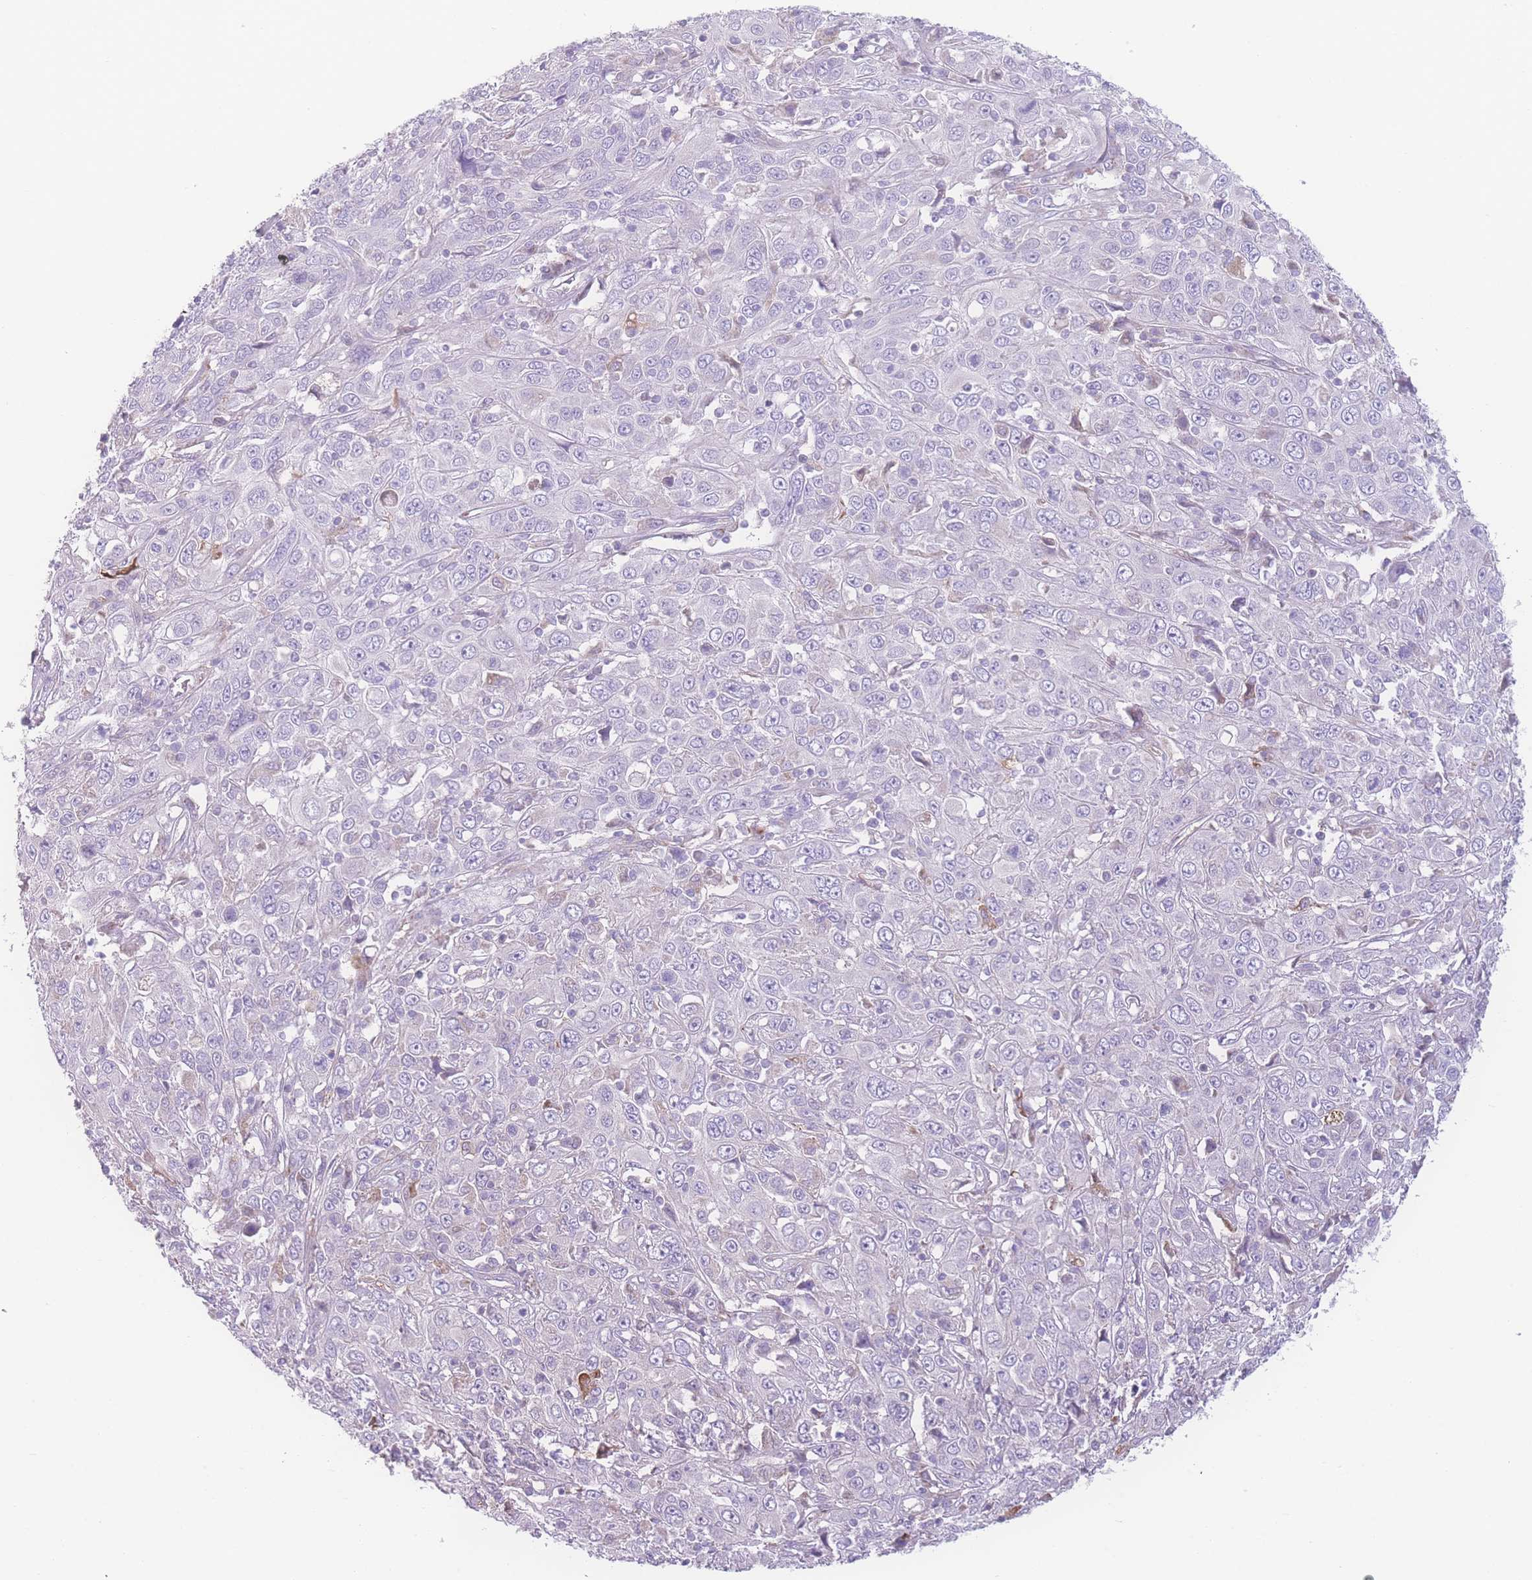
{"staining": {"intensity": "negative", "quantity": "none", "location": "none"}, "tissue": "cervical cancer", "cell_type": "Tumor cells", "image_type": "cancer", "snomed": [{"axis": "morphology", "description": "Squamous cell carcinoma, NOS"}, {"axis": "topography", "description": "Cervix"}], "caption": "Human cervical cancer stained for a protein using immunohistochemistry exhibits no positivity in tumor cells.", "gene": "NBEAL1", "patient": {"sex": "female", "age": 46}}